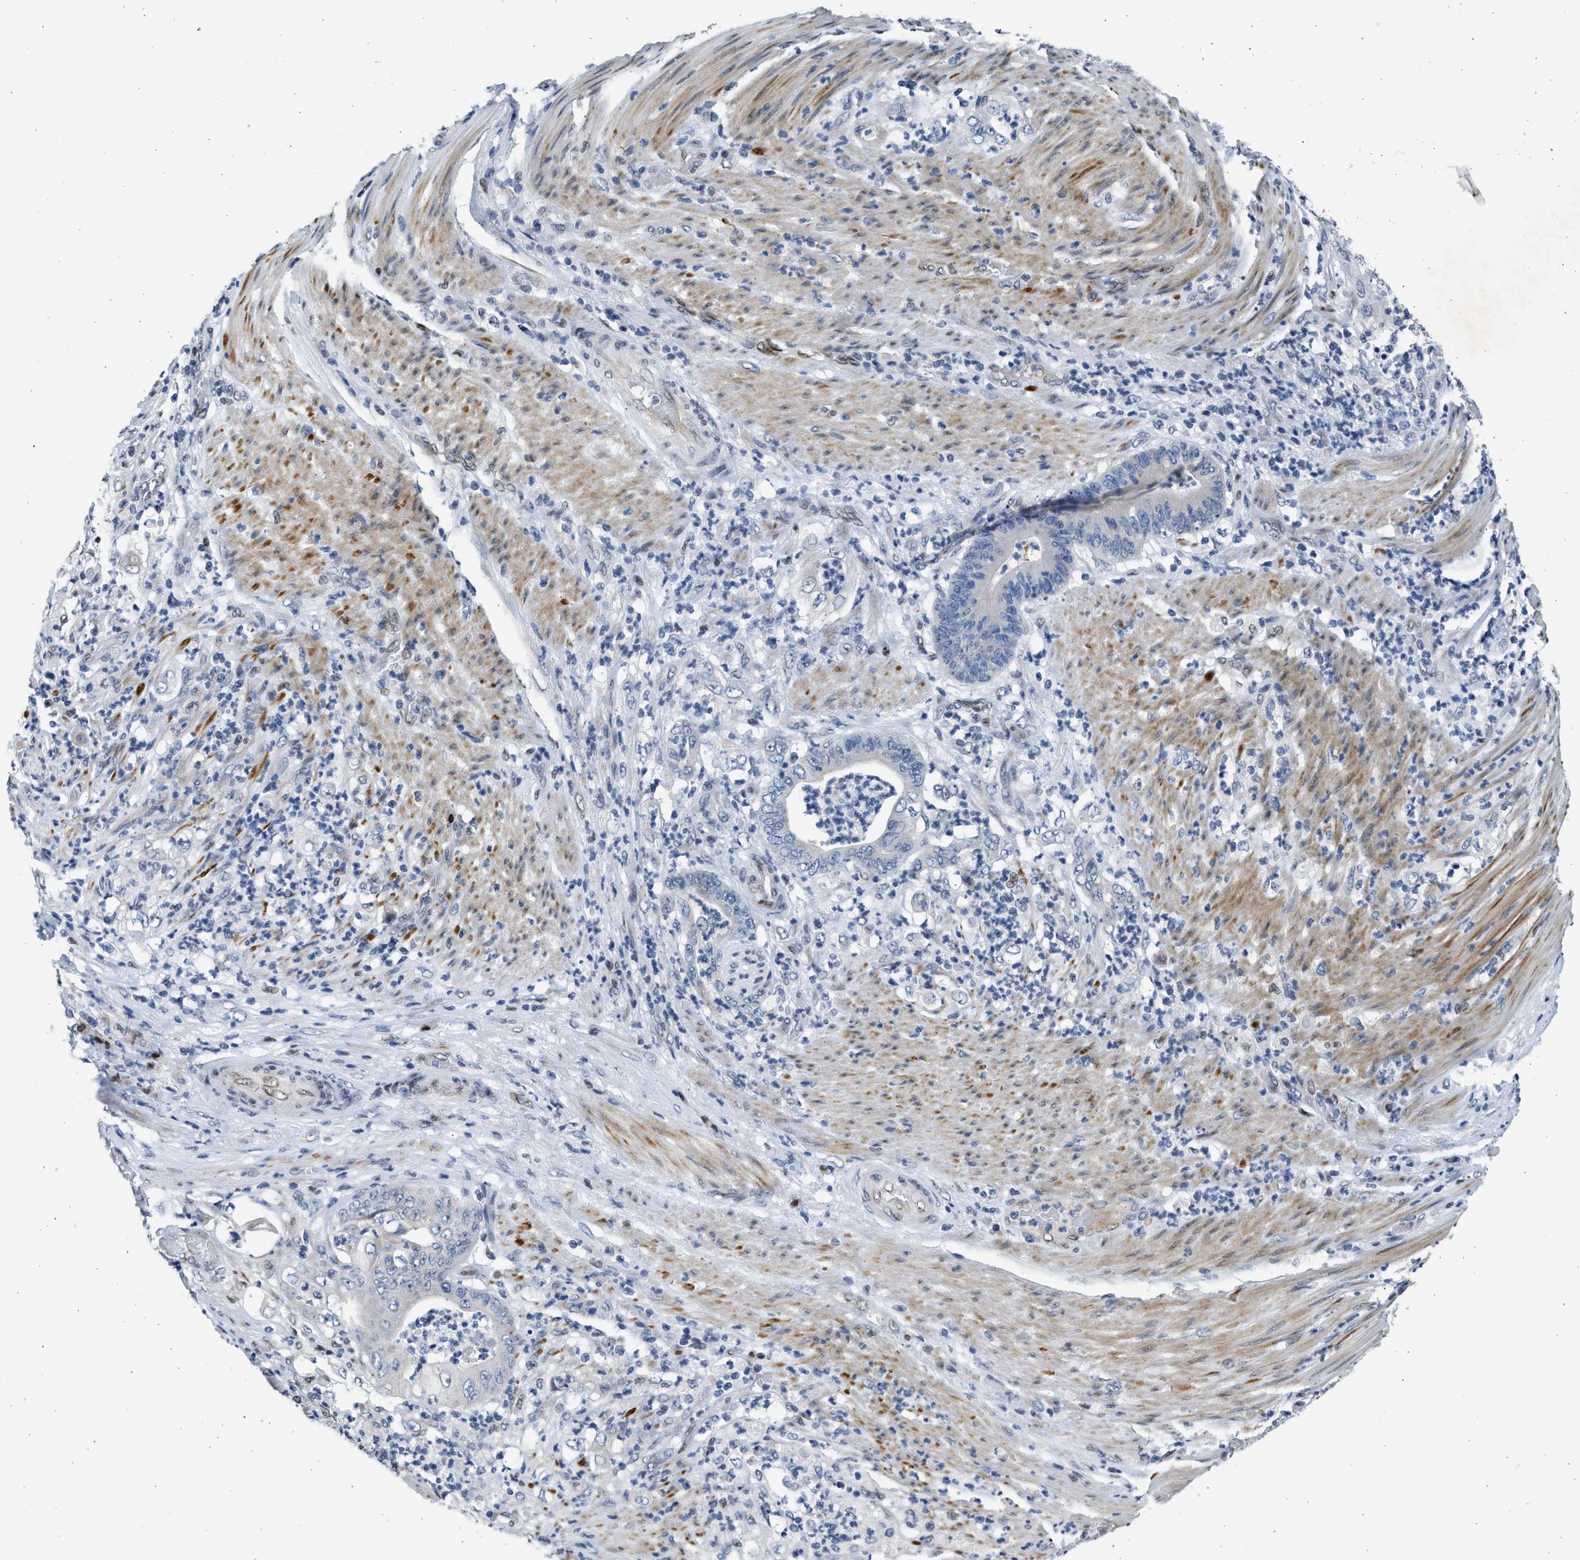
{"staining": {"intensity": "negative", "quantity": "none", "location": "none"}, "tissue": "stomach cancer", "cell_type": "Tumor cells", "image_type": "cancer", "snomed": [{"axis": "morphology", "description": "Adenocarcinoma, NOS"}, {"axis": "topography", "description": "Stomach"}], "caption": "DAB immunohistochemical staining of stomach adenocarcinoma displays no significant expression in tumor cells.", "gene": "HMGN3", "patient": {"sex": "female", "age": 73}}